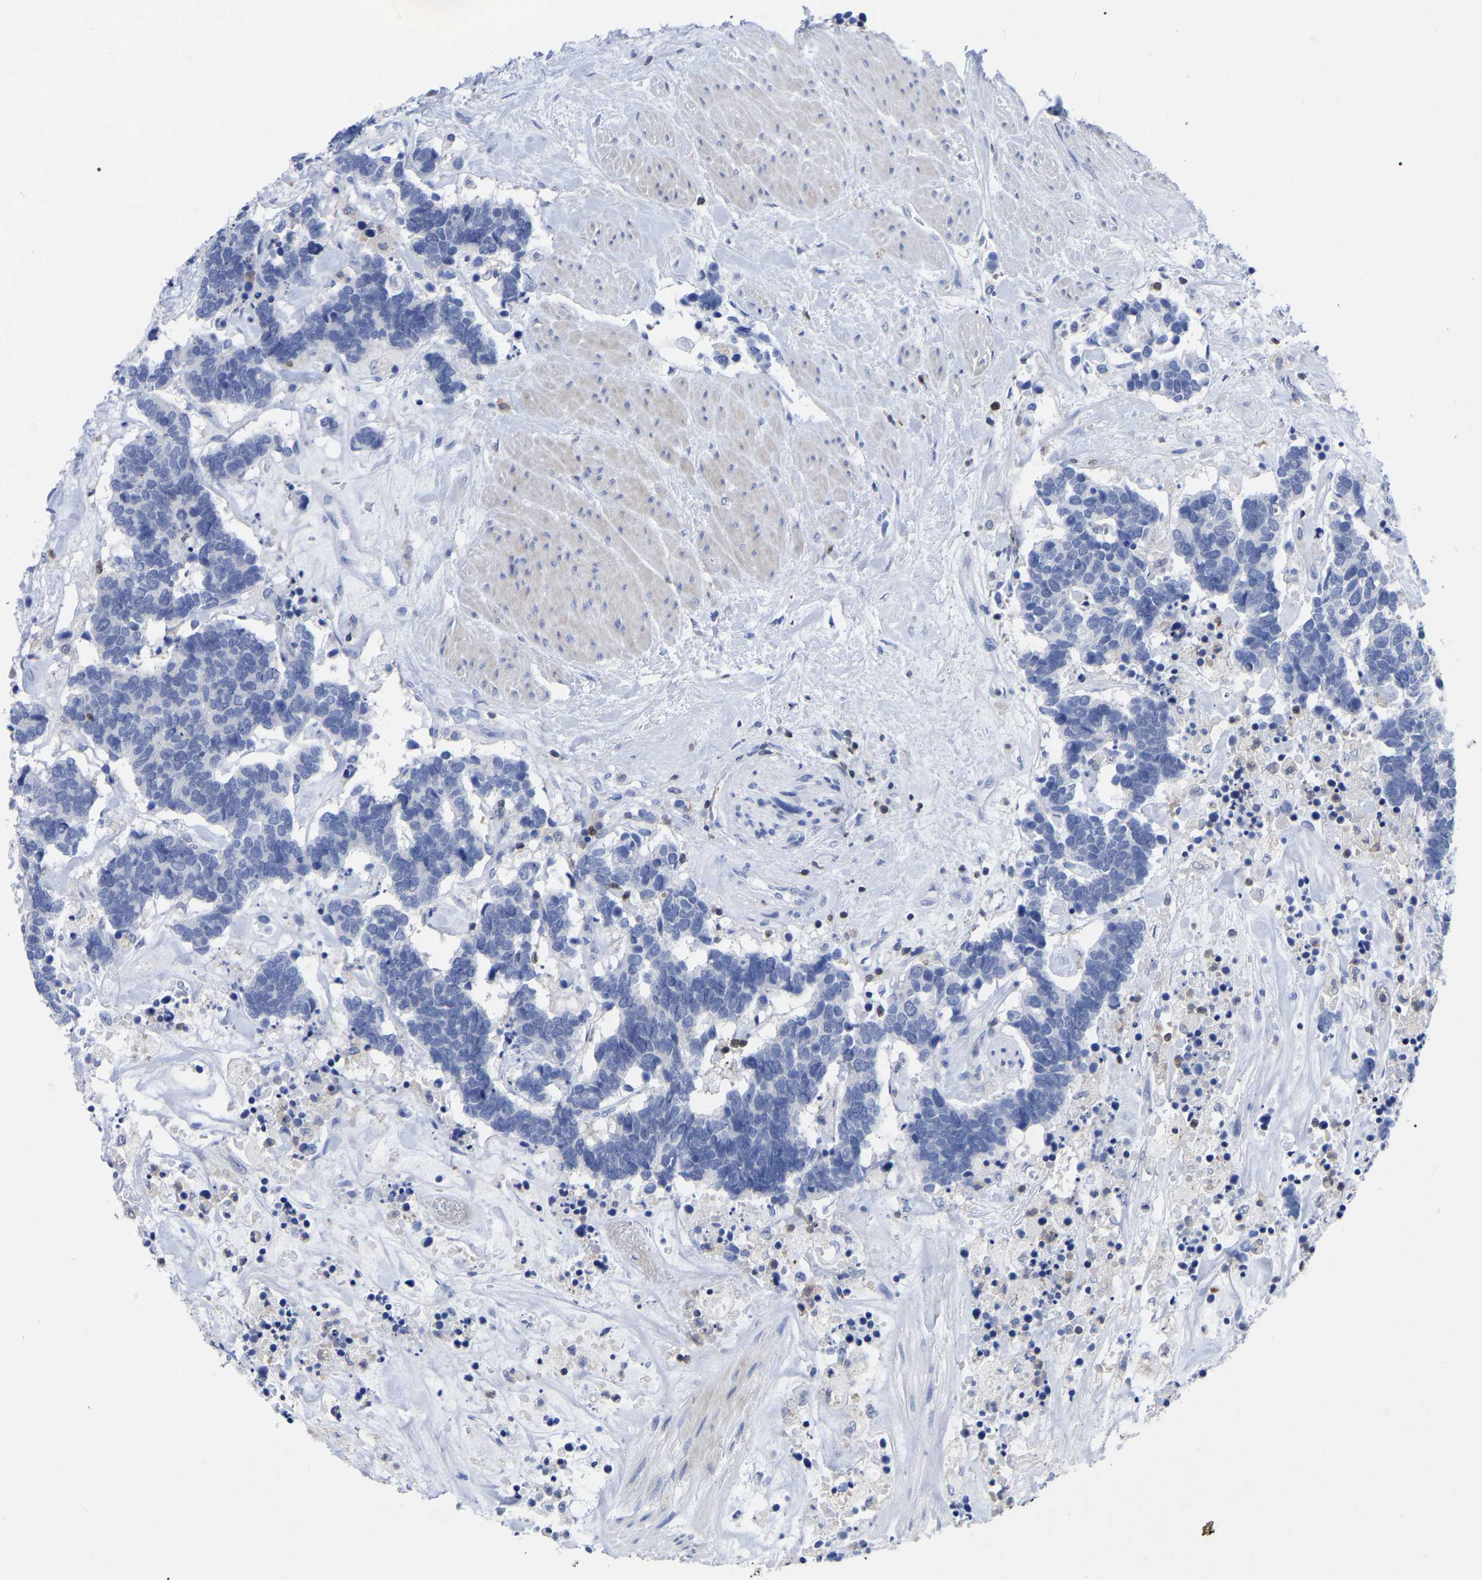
{"staining": {"intensity": "negative", "quantity": "none", "location": "none"}, "tissue": "carcinoid", "cell_type": "Tumor cells", "image_type": "cancer", "snomed": [{"axis": "morphology", "description": "Carcinoma, NOS"}, {"axis": "morphology", "description": "Carcinoid, malignant, NOS"}, {"axis": "topography", "description": "Urinary bladder"}], "caption": "IHC photomicrograph of neoplastic tissue: malignant carcinoid stained with DAB (3,3'-diaminobenzidine) shows no significant protein staining in tumor cells. (DAB IHC visualized using brightfield microscopy, high magnification).", "gene": "PTPN7", "patient": {"sex": "male", "age": 57}}